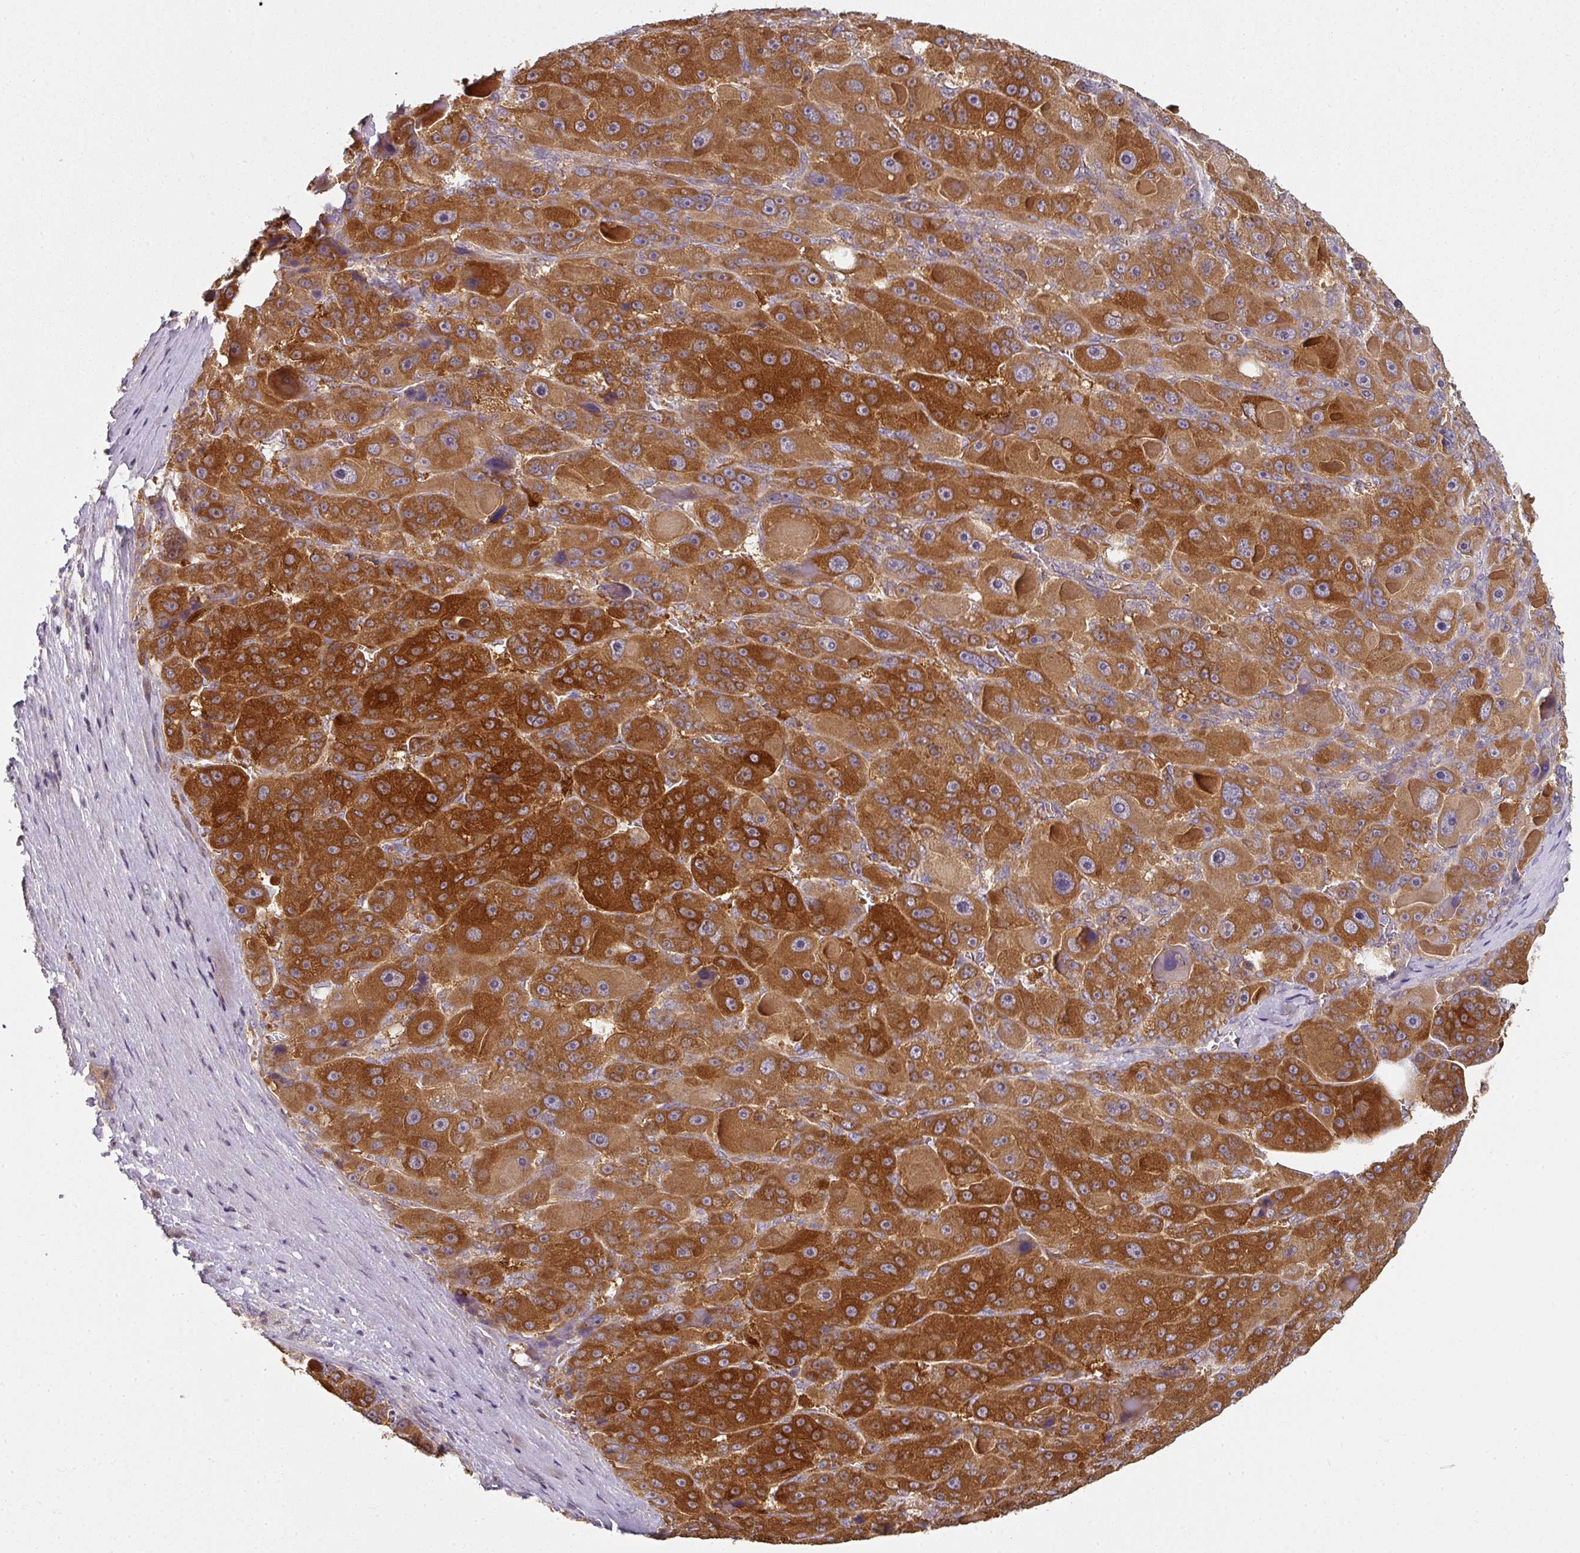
{"staining": {"intensity": "strong", "quantity": ">75%", "location": "cytoplasmic/membranous"}, "tissue": "liver cancer", "cell_type": "Tumor cells", "image_type": "cancer", "snomed": [{"axis": "morphology", "description": "Carcinoma, Hepatocellular, NOS"}, {"axis": "topography", "description": "Liver"}], "caption": "Hepatocellular carcinoma (liver) tissue demonstrates strong cytoplasmic/membranous staining in approximately >75% of tumor cells, visualized by immunohistochemistry. Ihc stains the protein of interest in brown and the nuclei are stained blue.", "gene": "MAP2K2", "patient": {"sex": "male", "age": 76}}